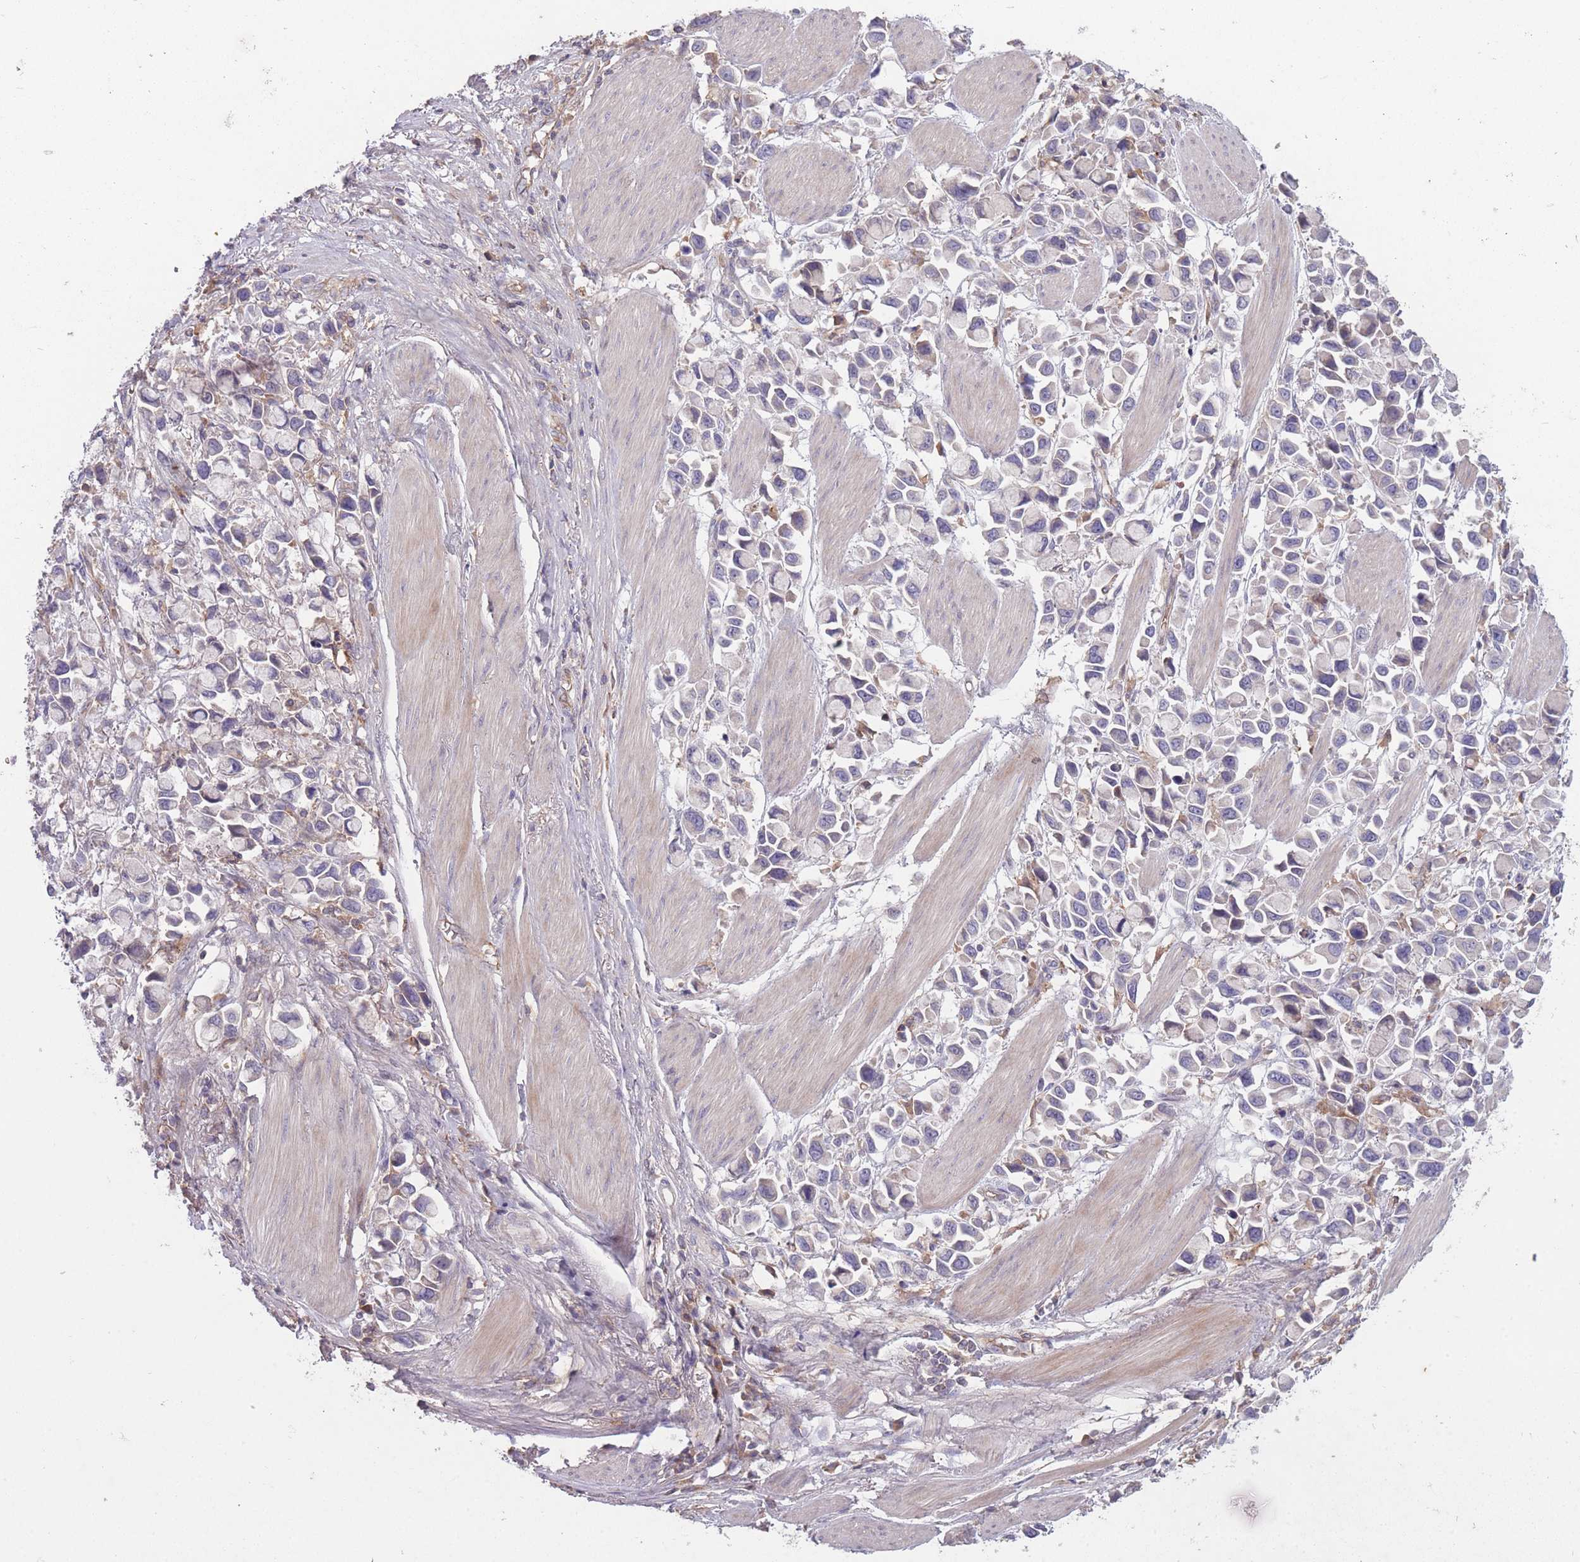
{"staining": {"intensity": "negative", "quantity": "none", "location": "none"}, "tissue": "stomach cancer", "cell_type": "Tumor cells", "image_type": "cancer", "snomed": [{"axis": "morphology", "description": "Adenocarcinoma, NOS"}, {"axis": "topography", "description": "Stomach"}], "caption": "IHC histopathology image of human stomach cancer stained for a protein (brown), which shows no staining in tumor cells.", "gene": "OR2V2", "patient": {"sex": "female", "age": 81}}